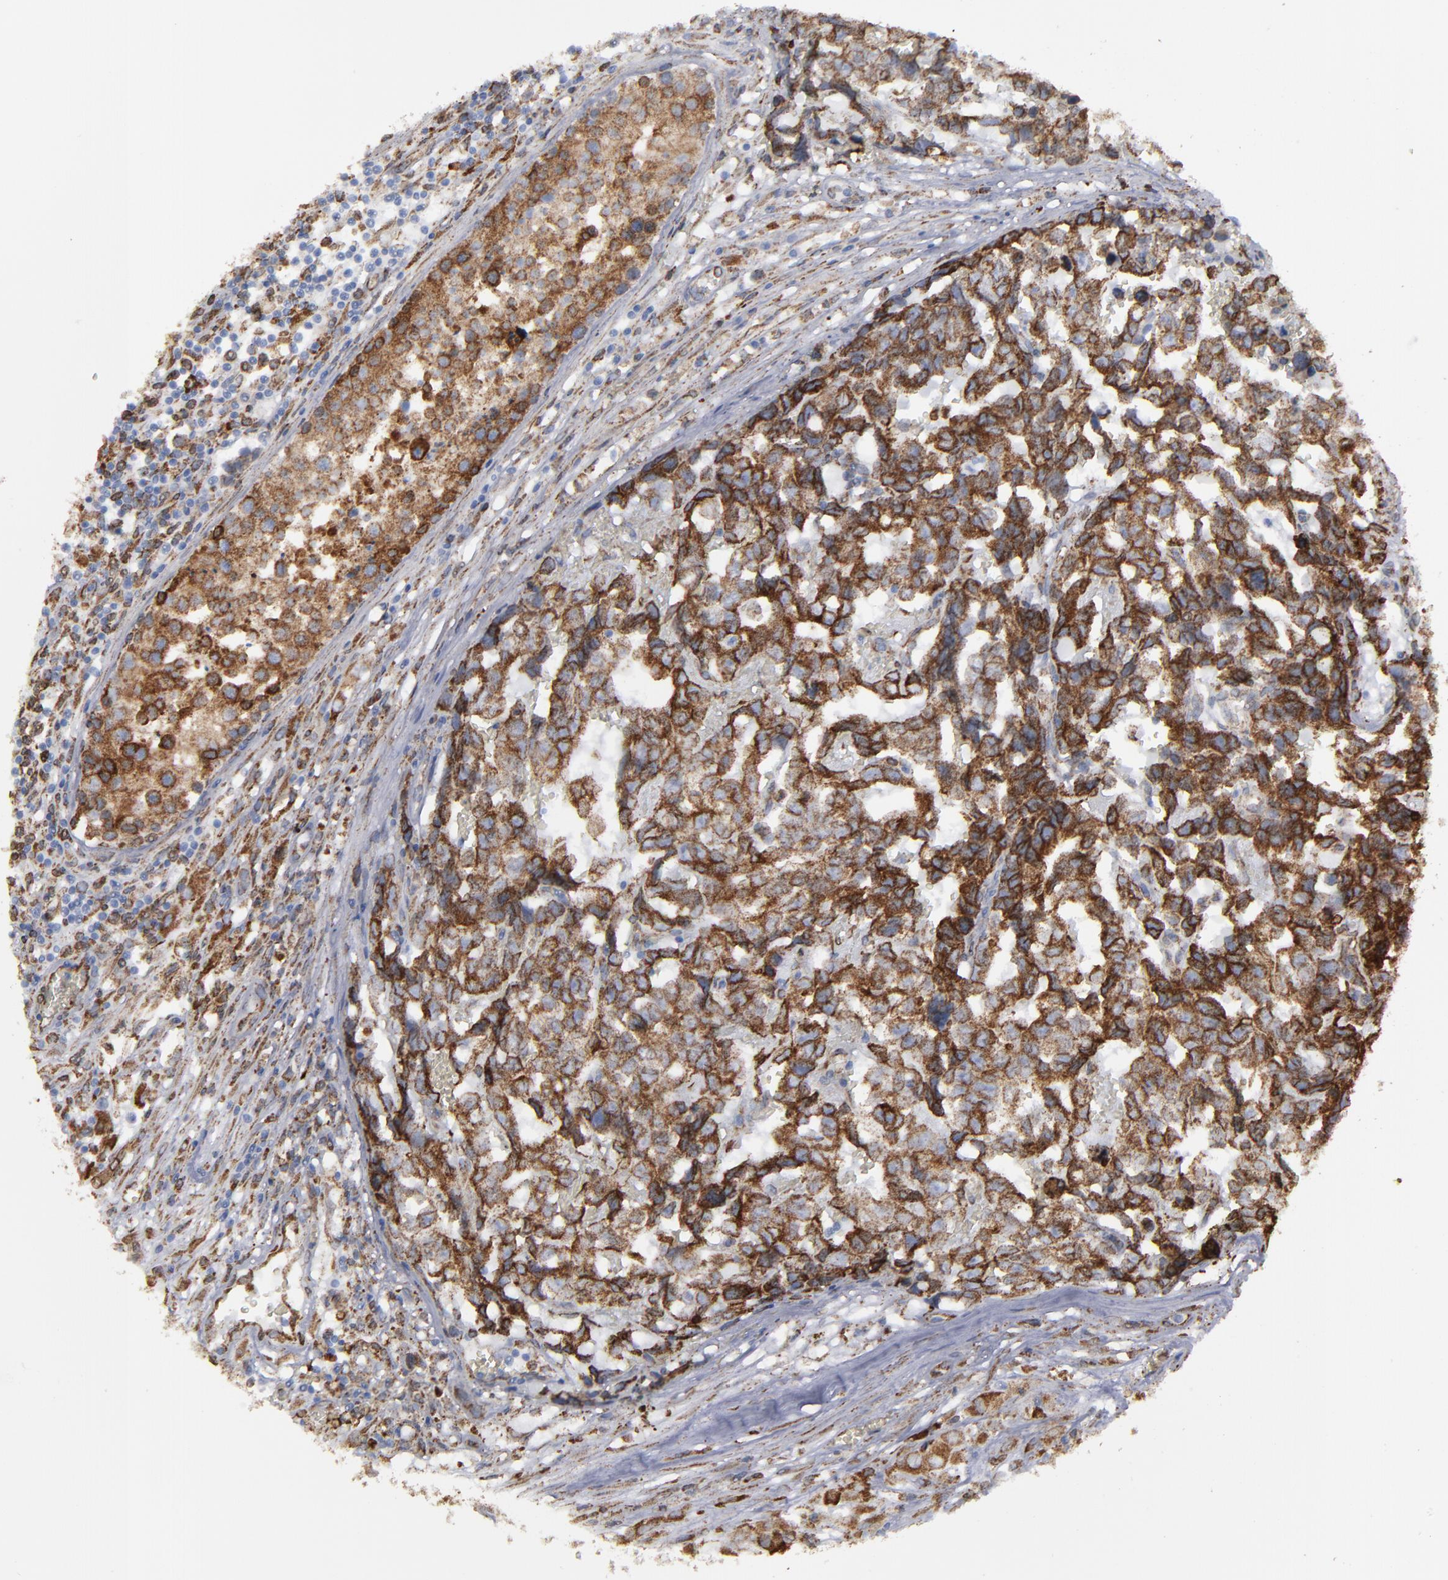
{"staining": {"intensity": "strong", "quantity": ">75%", "location": "cytoplasmic/membranous"}, "tissue": "testis cancer", "cell_type": "Tumor cells", "image_type": "cancer", "snomed": [{"axis": "morphology", "description": "Carcinoma, Embryonal, NOS"}, {"axis": "topography", "description": "Testis"}], "caption": "Tumor cells exhibit strong cytoplasmic/membranous positivity in approximately >75% of cells in embryonal carcinoma (testis).", "gene": "ERLIN2", "patient": {"sex": "male", "age": 31}}